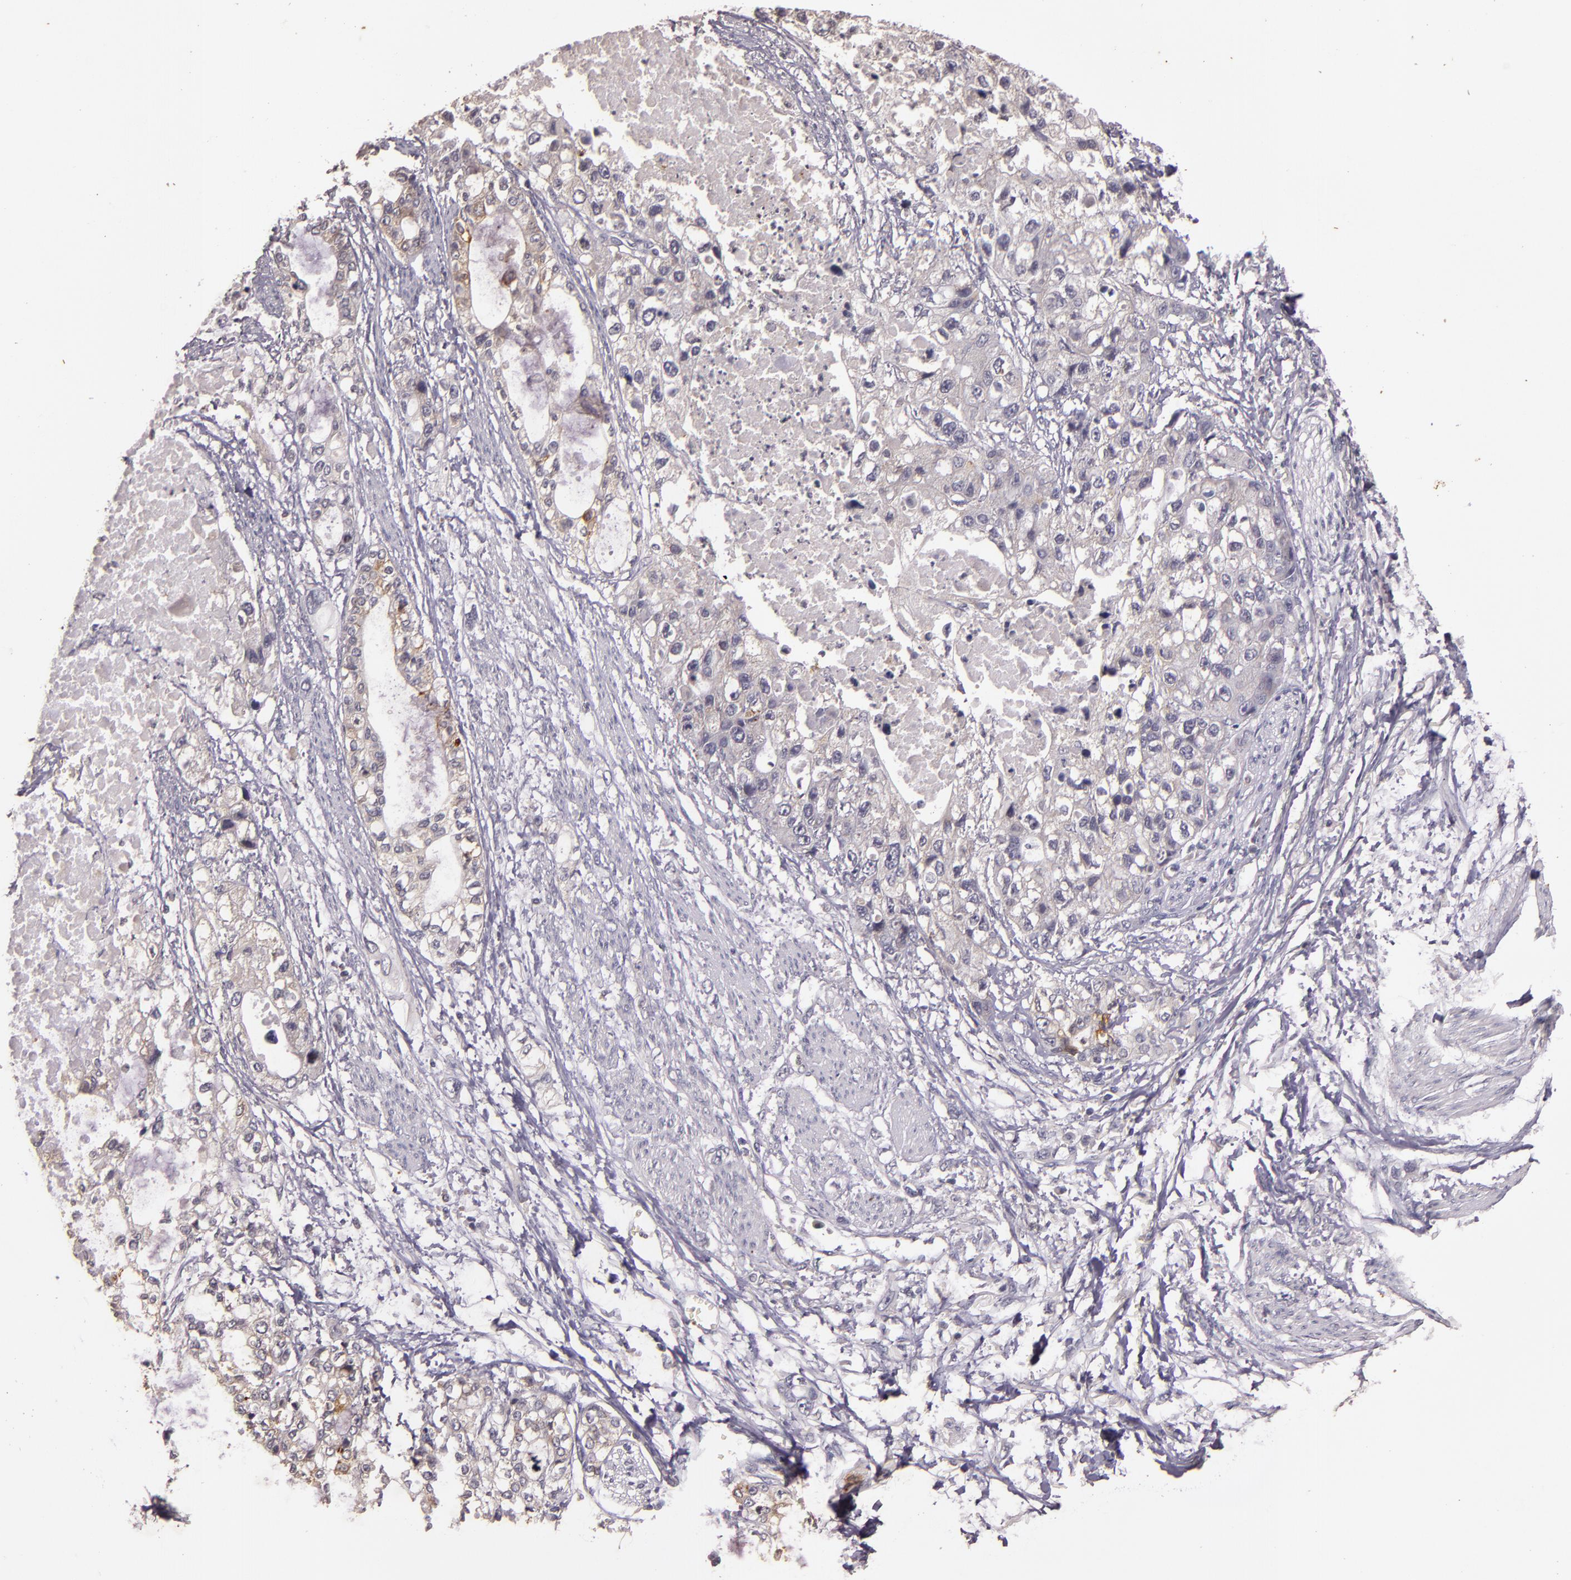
{"staining": {"intensity": "negative", "quantity": "none", "location": "none"}, "tissue": "stomach cancer", "cell_type": "Tumor cells", "image_type": "cancer", "snomed": [{"axis": "morphology", "description": "Adenocarcinoma, NOS"}, {"axis": "topography", "description": "Stomach, upper"}], "caption": "A high-resolution micrograph shows IHC staining of stomach cancer, which displays no significant positivity in tumor cells.", "gene": "TFF1", "patient": {"sex": "female", "age": 52}}